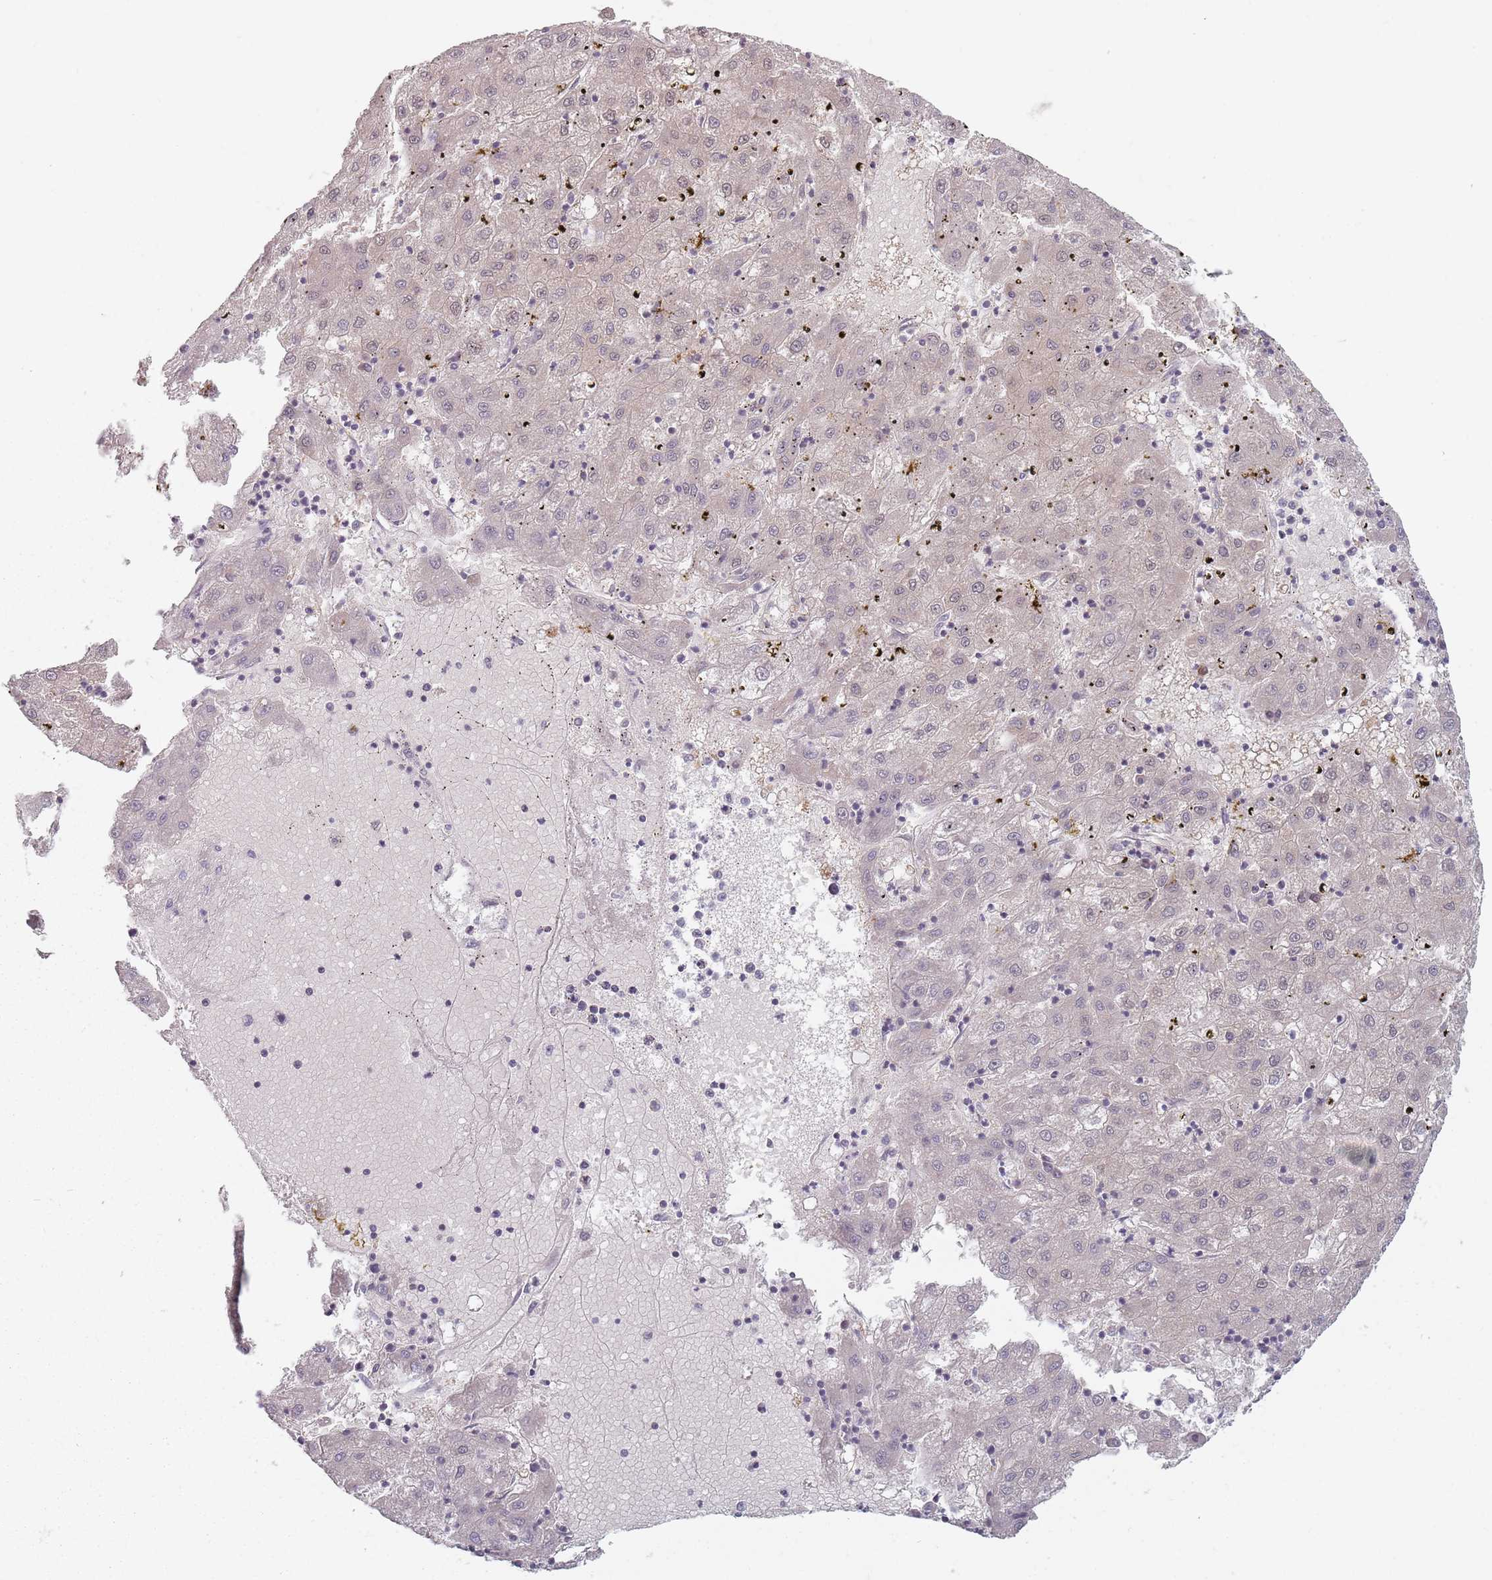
{"staining": {"intensity": "weak", "quantity": "<25%", "location": "cytoplasmic/membranous"}, "tissue": "liver cancer", "cell_type": "Tumor cells", "image_type": "cancer", "snomed": [{"axis": "morphology", "description": "Carcinoma, Hepatocellular, NOS"}, {"axis": "topography", "description": "Liver"}], "caption": "An immunohistochemistry histopathology image of liver cancer is shown. There is no staining in tumor cells of liver cancer. (DAB (3,3'-diaminobenzidine) IHC, high magnification).", "gene": "NAXE", "patient": {"sex": "male", "age": 72}}